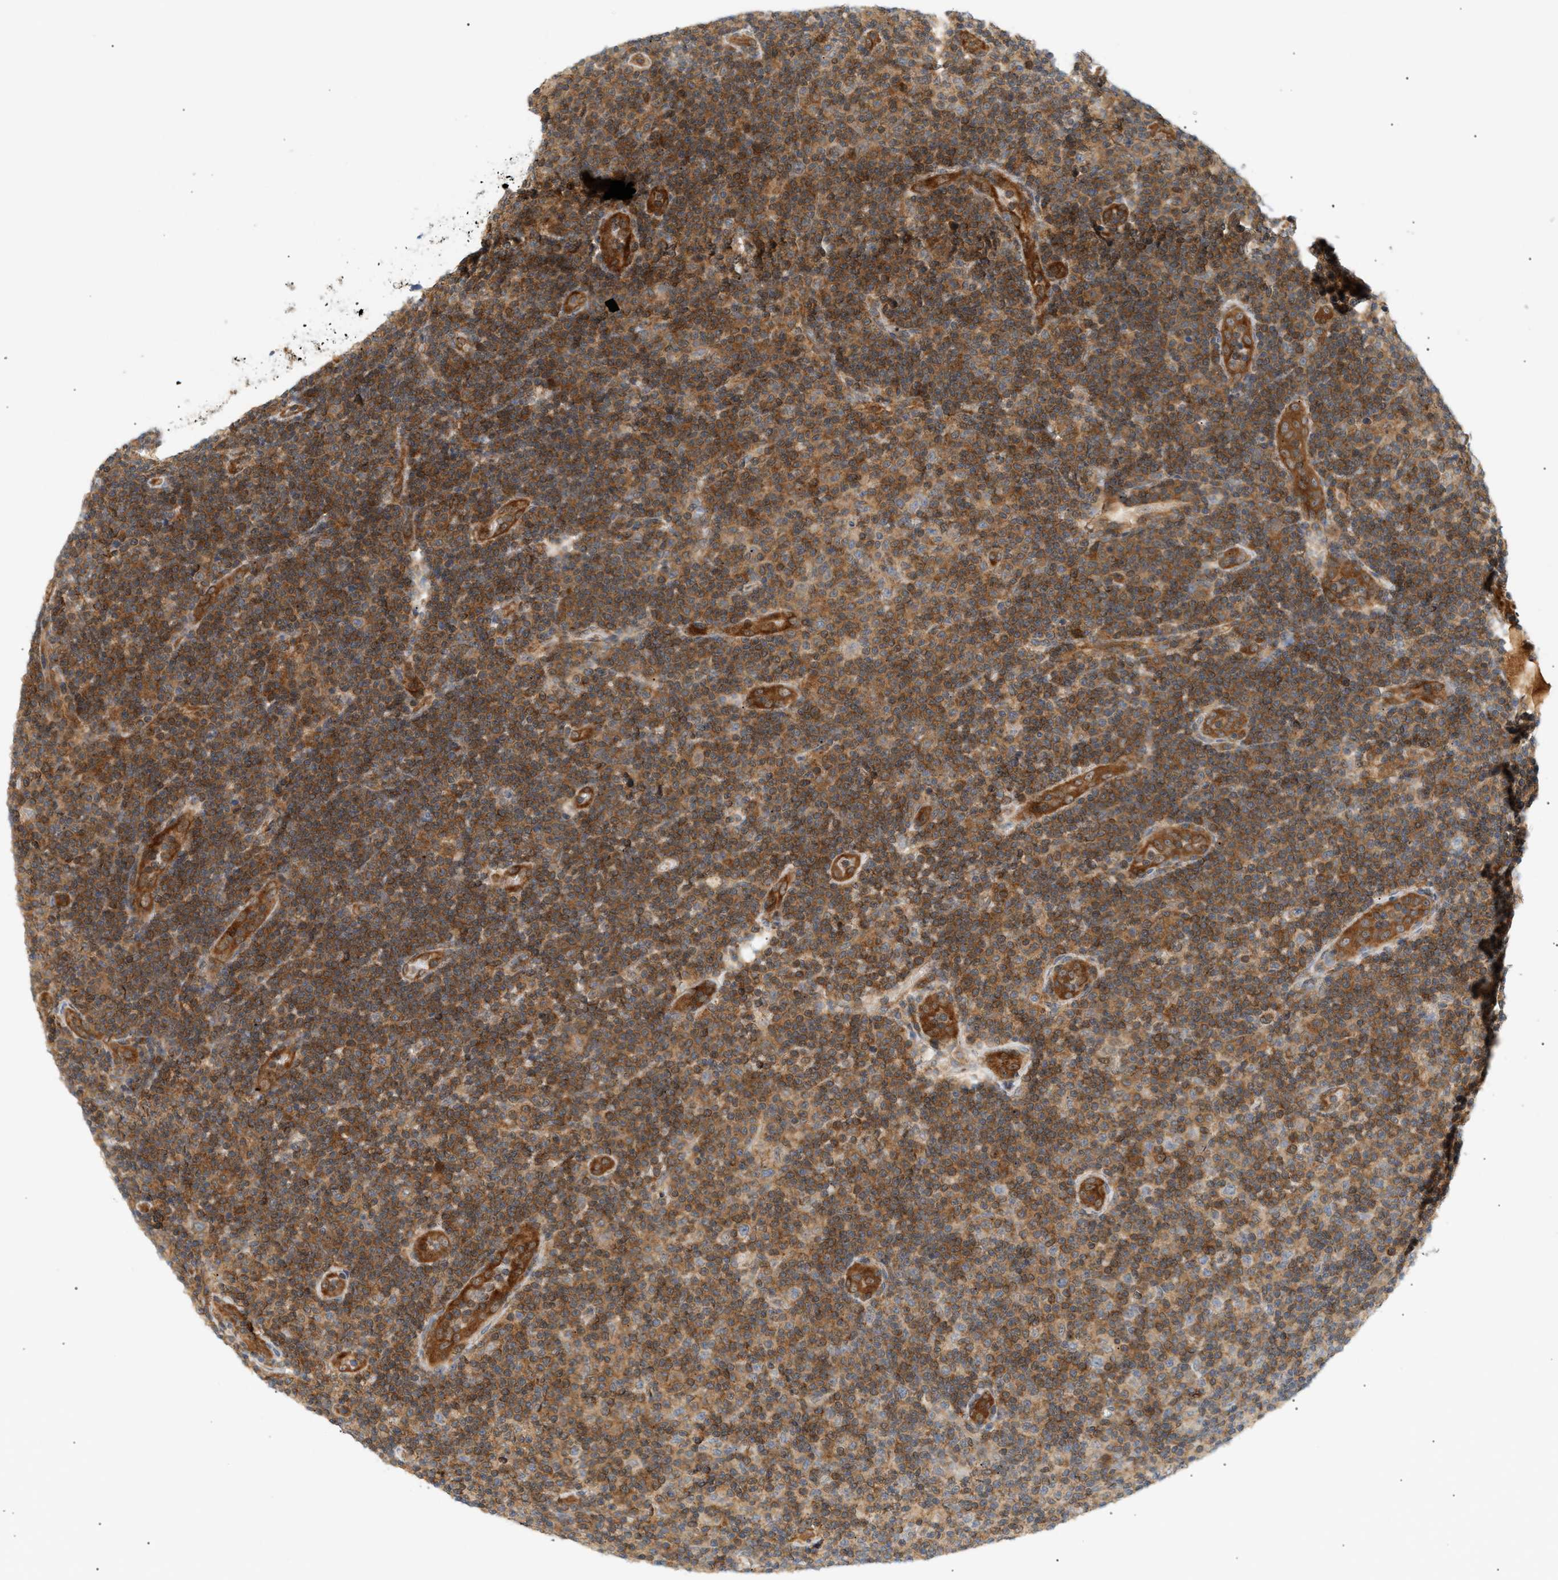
{"staining": {"intensity": "moderate", "quantity": "25%-75%", "location": "cytoplasmic/membranous"}, "tissue": "lymphoma", "cell_type": "Tumor cells", "image_type": "cancer", "snomed": [{"axis": "morphology", "description": "Malignant lymphoma, non-Hodgkin's type, Low grade"}, {"axis": "topography", "description": "Lymph node"}], "caption": "DAB (3,3'-diaminobenzidine) immunohistochemical staining of malignant lymphoma, non-Hodgkin's type (low-grade) exhibits moderate cytoplasmic/membranous protein positivity in about 25%-75% of tumor cells.", "gene": "SHC1", "patient": {"sex": "male", "age": 83}}